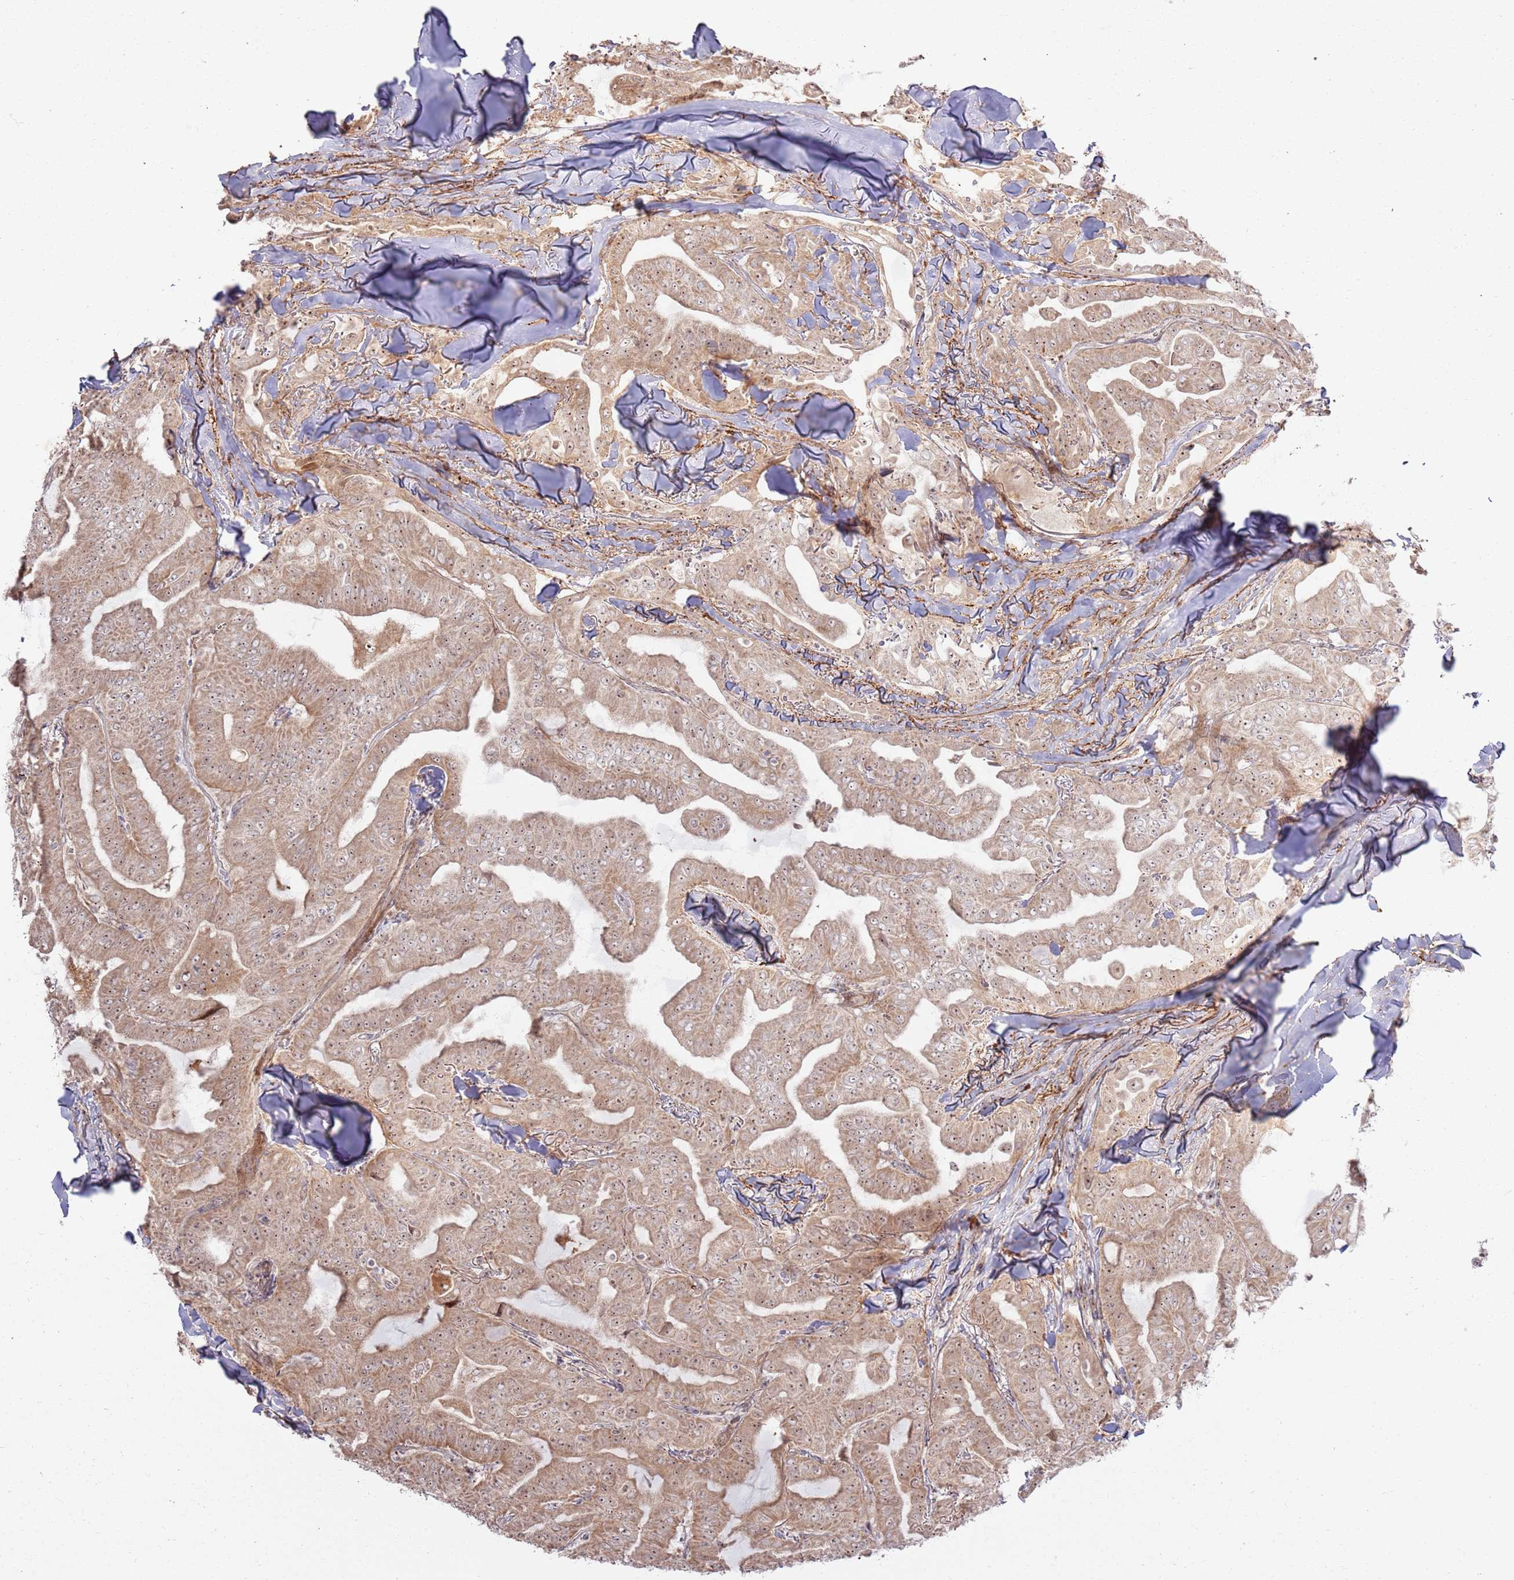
{"staining": {"intensity": "moderate", "quantity": ">75%", "location": "cytoplasmic/membranous,nuclear"}, "tissue": "thyroid cancer", "cell_type": "Tumor cells", "image_type": "cancer", "snomed": [{"axis": "morphology", "description": "Papillary adenocarcinoma, NOS"}, {"axis": "topography", "description": "Thyroid gland"}], "caption": "Papillary adenocarcinoma (thyroid) stained with a brown dye reveals moderate cytoplasmic/membranous and nuclear positive positivity in approximately >75% of tumor cells.", "gene": "CNPY1", "patient": {"sex": "female", "age": 68}}